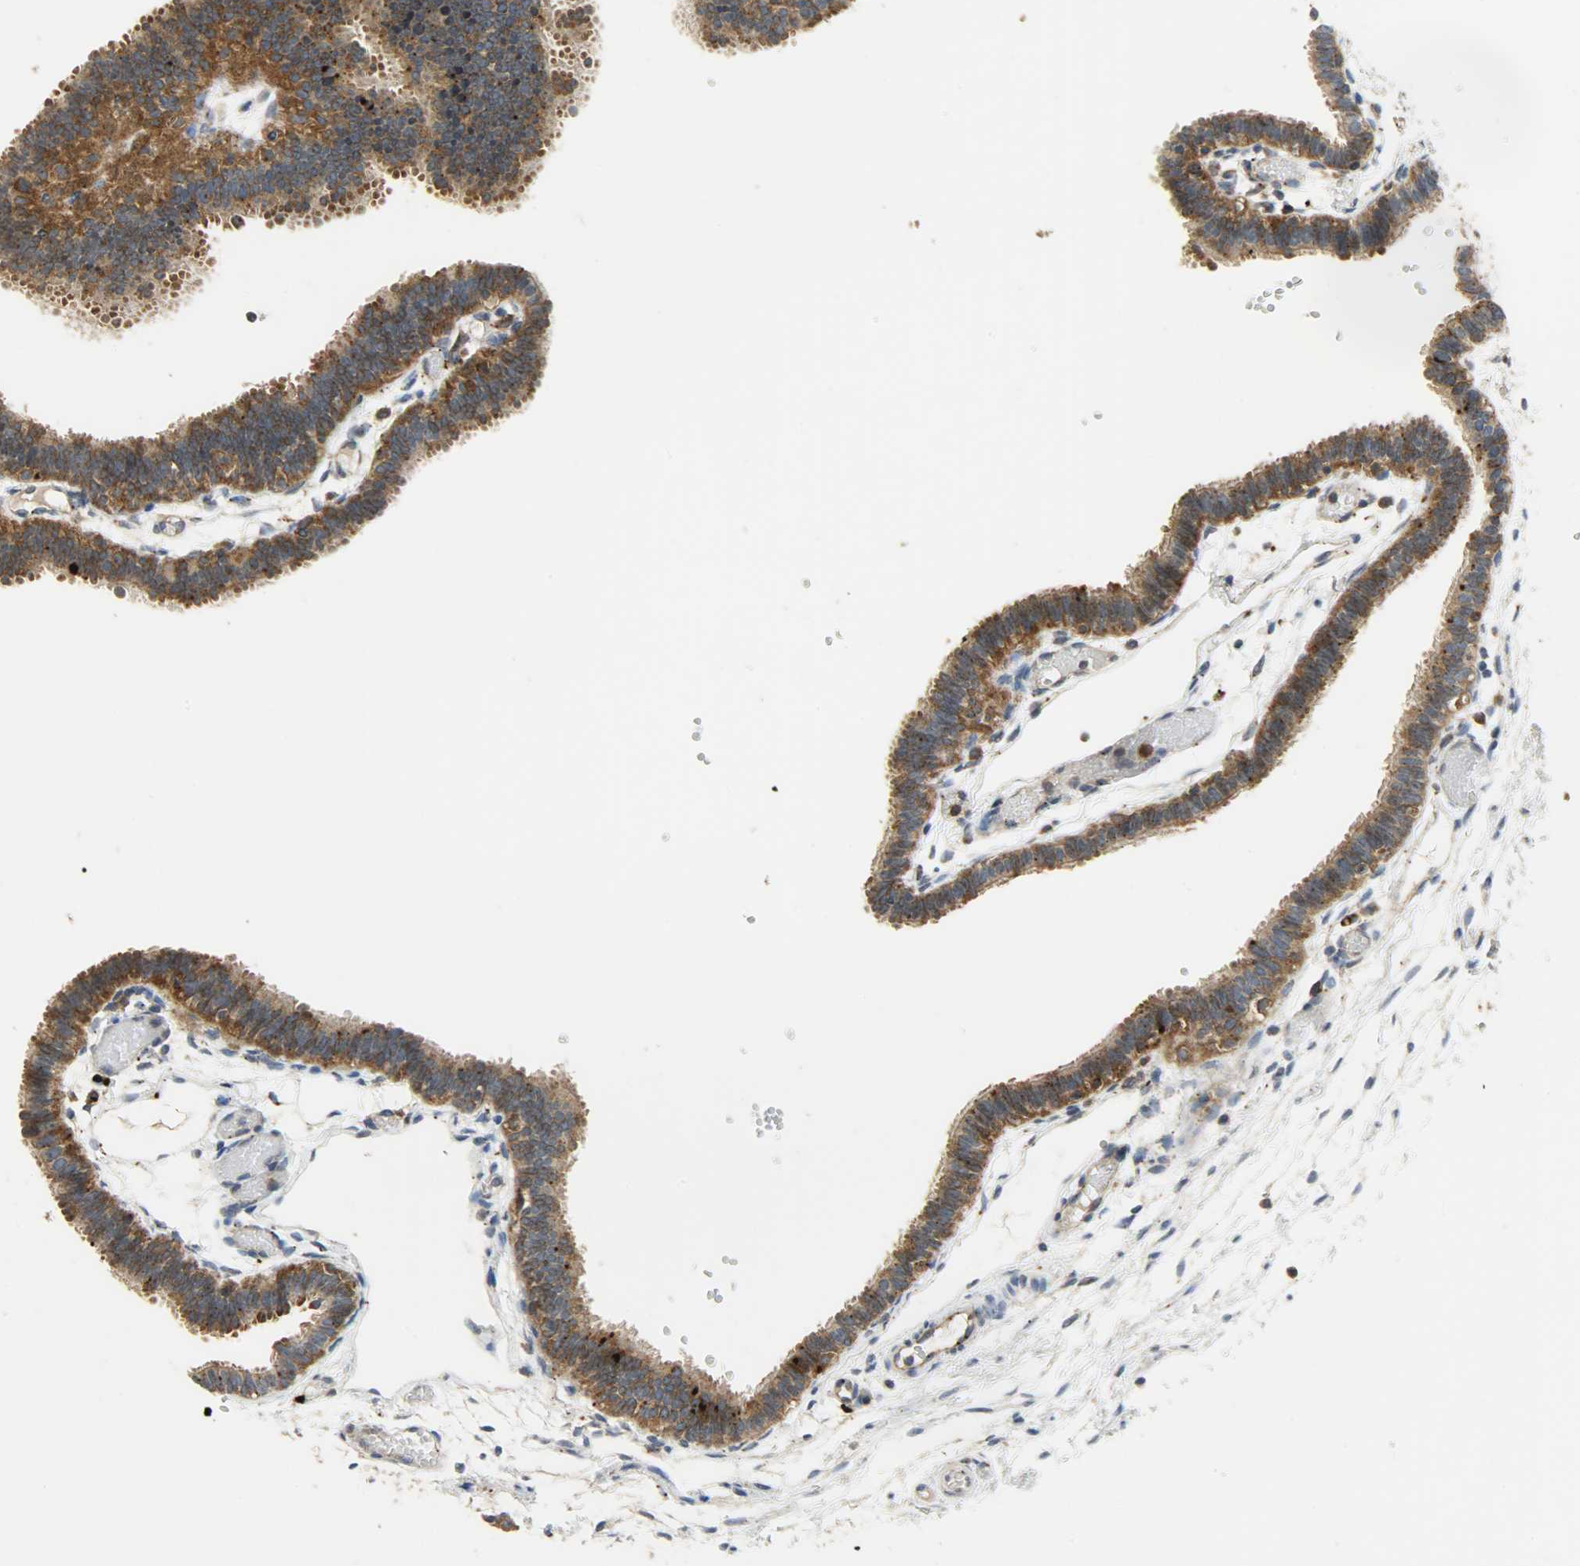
{"staining": {"intensity": "strong", "quantity": ">75%", "location": "cytoplasmic/membranous"}, "tissue": "fallopian tube", "cell_type": "Glandular cells", "image_type": "normal", "snomed": [{"axis": "morphology", "description": "Normal tissue, NOS"}, {"axis": "topography", "description": "Fallopian tube"}], "caption": "A brown stain labels strong cytoplasmic/membranous positivity of a protein in glandular cells of benign fallopian tube.", "gene": "GIT2", "patient": {"sex": "female", "age": 29}}